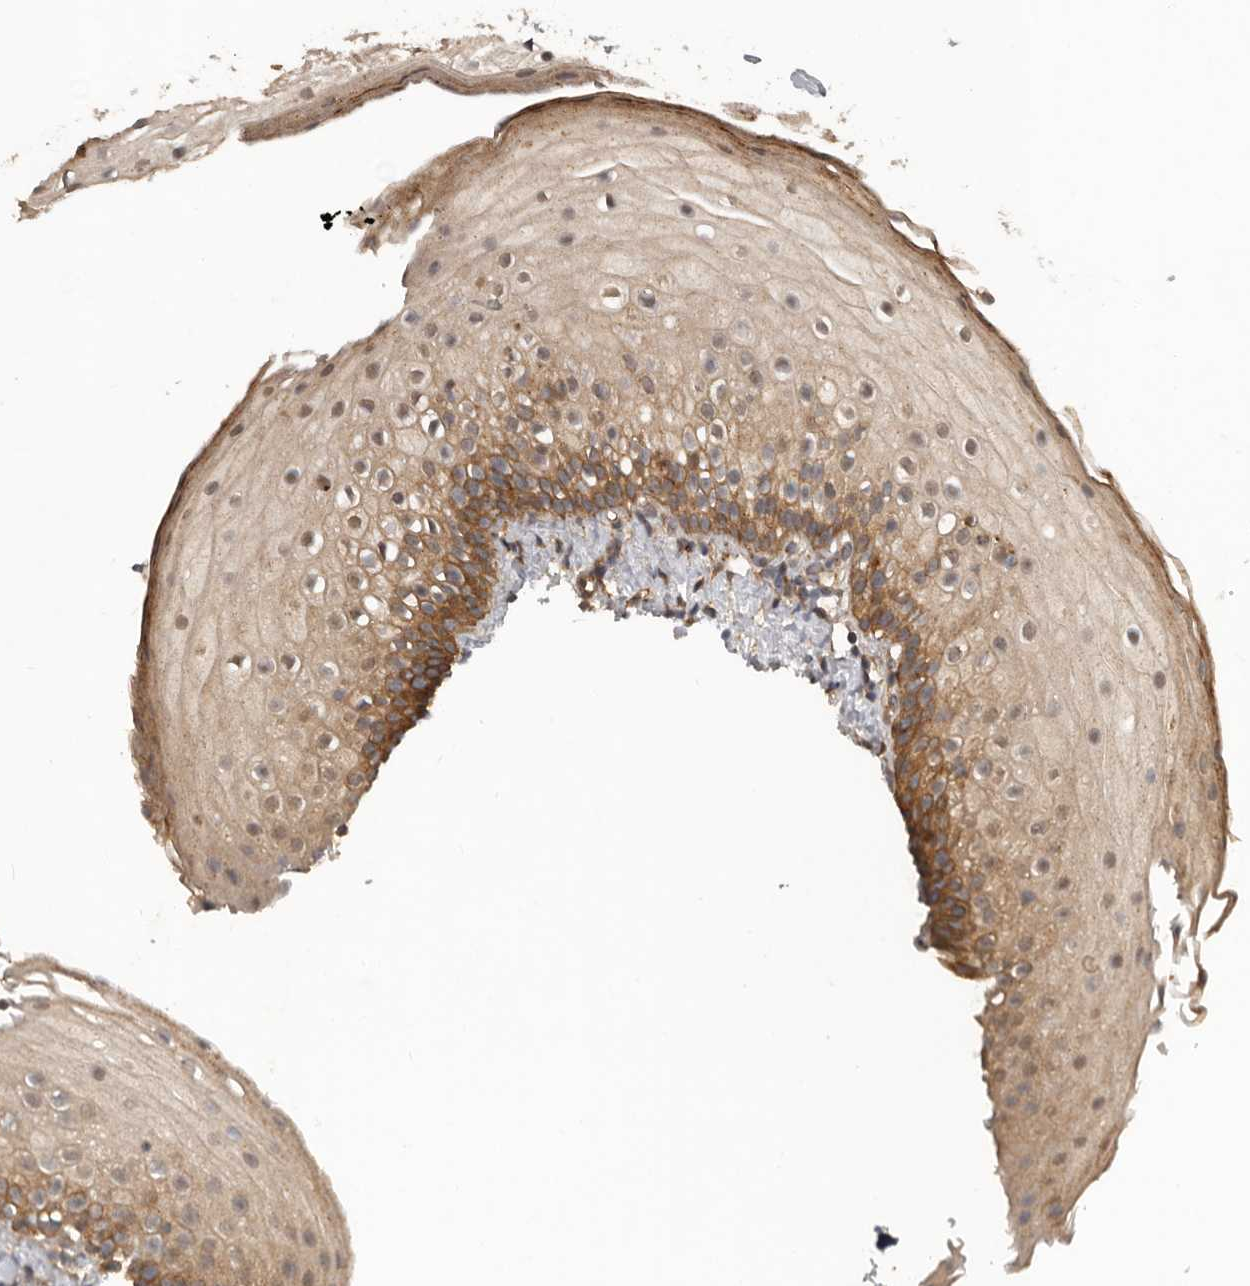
{"staining": {"intensity": "moderate", "quantity": "25%-75%", "location": "cytoplasmic/membranous"}, "tissue": "oral mucosa", "cell_type": "Squamous epithelial cells", "image_type": "normal", "snomed": [{"axis": "morphology", "description": "Normal tissue, NOS"}, {"axis": "topography", "description": "Oral tissue"}], "caption": "Immunohistochemical staining of normal oral mucosa demonstrates medium levels of moderate cytoplasmic/membranous staining in about 25%-75% of squamous epithelial cells. (DAB (3,3'-diaminobenzidine) IHC with brightfield microscopy, high magnification).", "gene": "CEP350", "patient": {"sex": "male", "age": 28}}